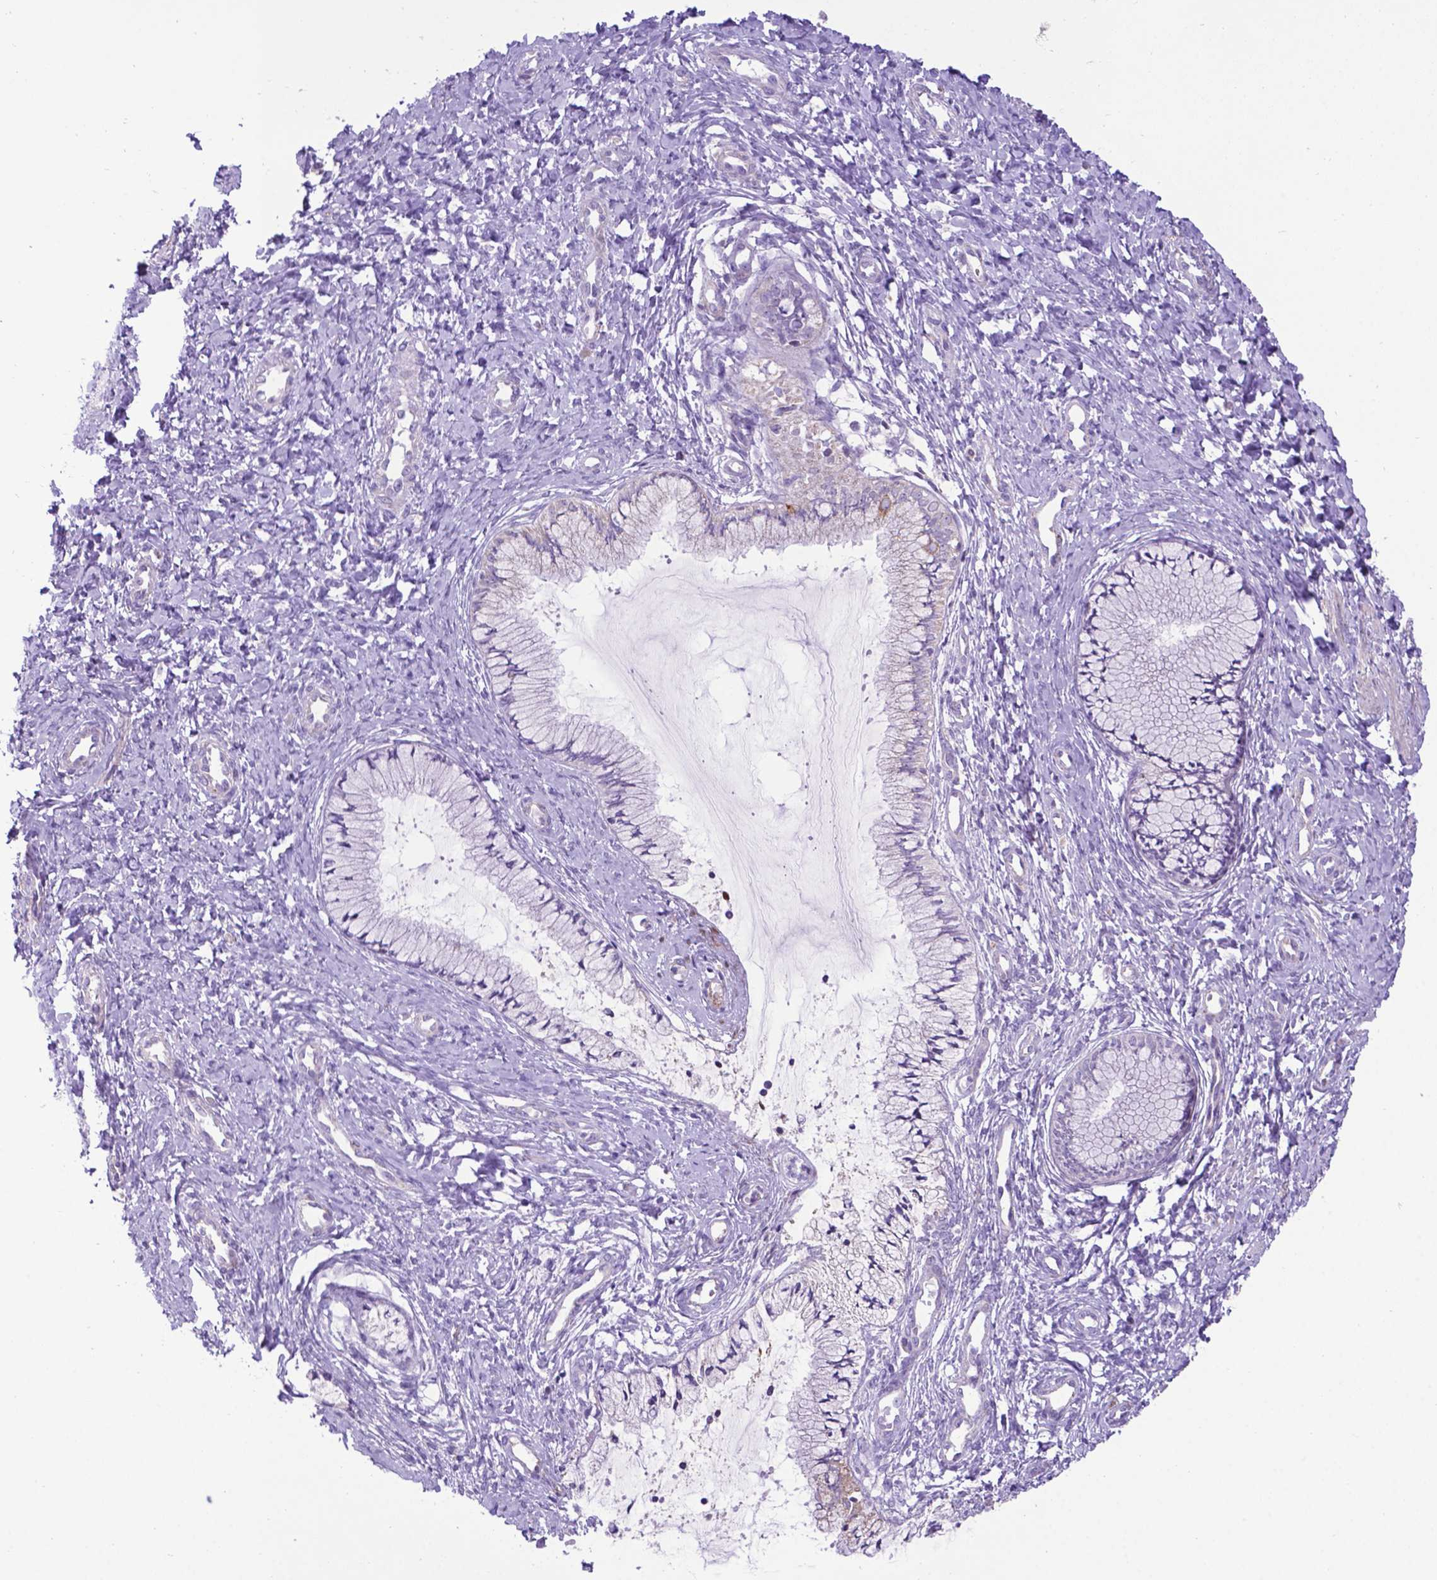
{"staining": {"intensity": "negative", "quantity": "none", "location": "none"}, "tissue": "cervix", "cell_type": "Glandular cells", "image_type": "normal", "snomed": [{"axis": "morphology", "description": "Normal tissue, NOS"}, {"axis": "topography", "description": "Cervix"}], "caption": "IHC image of normal cervix: human cervix stained with DAB demonstrates no significant protein staining in glandular cells. Nuclei are stained in blue.", "gene": "POU3F3", "patient": {"sex": "female", "age": 37}}